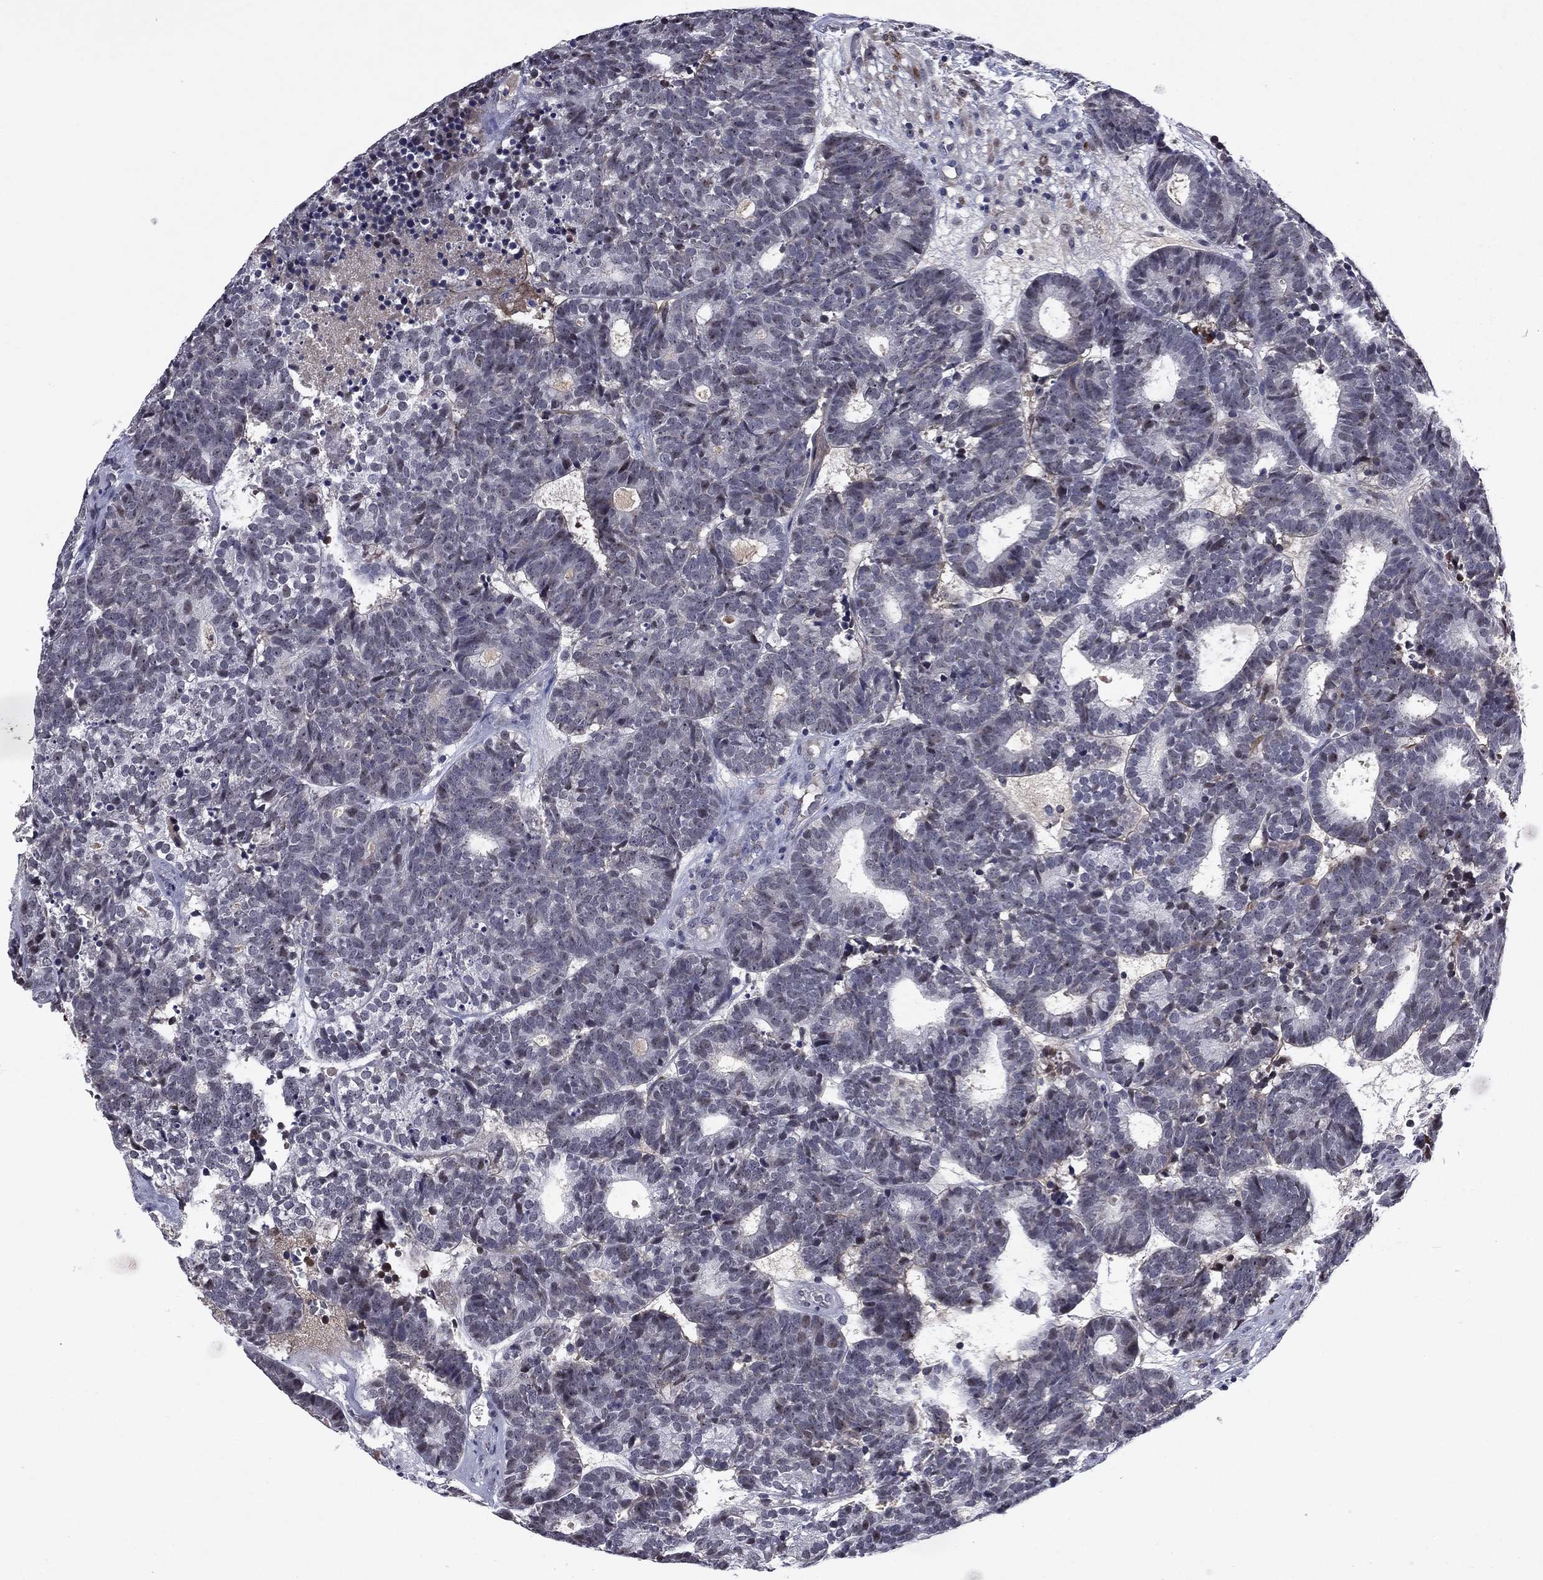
{"staining": {"intensity": "negative", "quantity": "none", "location": "none"}, "tissue": "head and neck cancer", "cell_type": "Tumor cells", "image_type": "cancer", "snomed": [{"axis": "morphology", "description": "Adenocarcinoma, NOS"}, {"axis": "topography", "description": "Head-Neck"}], "caption": "This is a image of immunohistochemistry (IHC) staining of head and neck adenocarcinoma, which shows no expression in tumor cells.", "gene": "ECM1", "patient": {"sex": "female", "age": 81}}